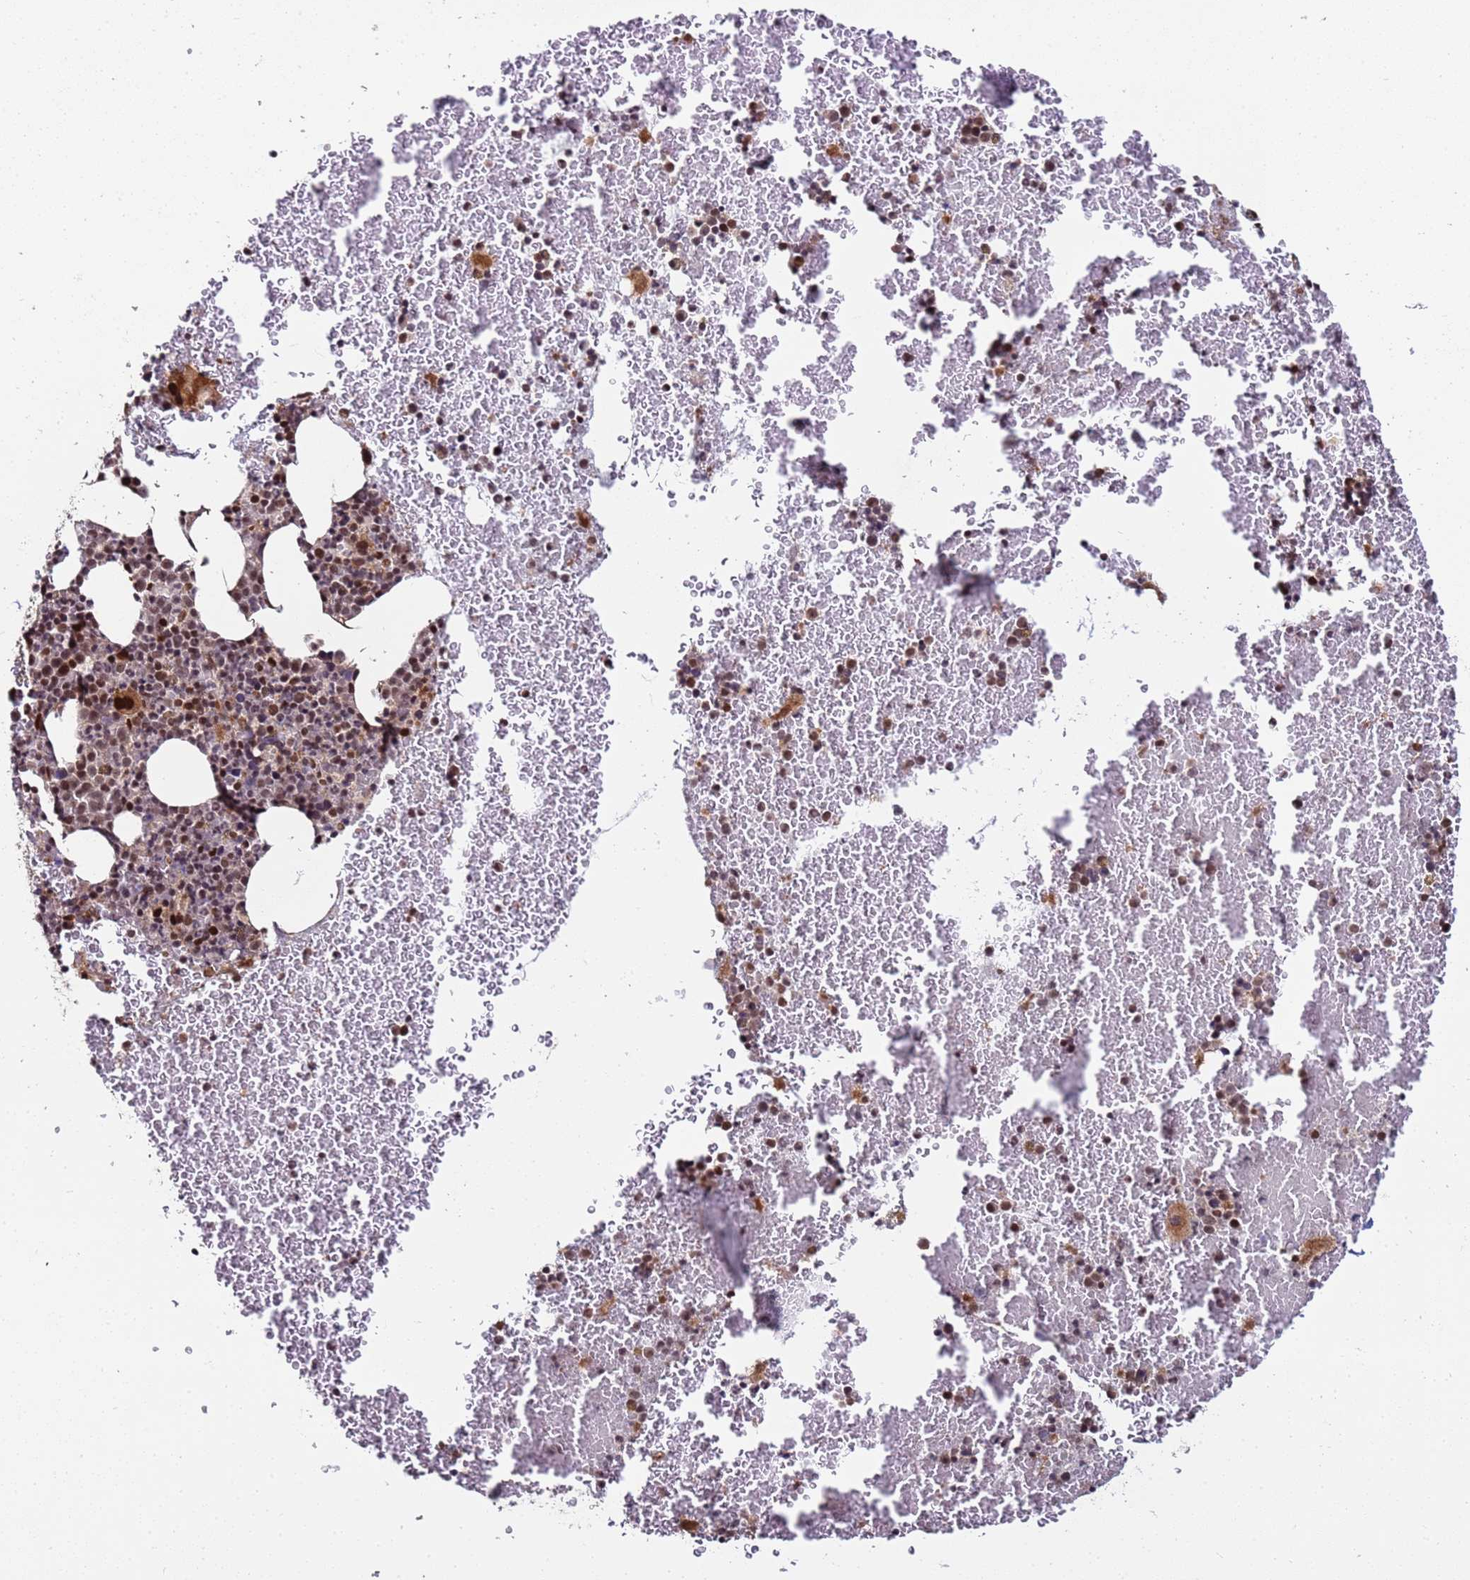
{"staining": {"intensity": "strong", "quantity": "25%-75%", "location": "nuclear"}, "tissue": "bone marrow", "cell_type": "Hematopoietic cells", "image_type": "normal", "snomed": [{"axis": "morphology", "description": "Normal tissue, NOS"}, {"axis": "topography", "description": "Bone marrow"}], "caption": "Protein staining of normal bone marrow displays strong nuclear expression in about 25%-75% of hematopoietic cells. The staining was performed using DAB, with brown indicating positive protein expression. Nuclei are stained blue with hematoxylin.", "gene": "PPM1H", "patient": {"sex": "female", "age": 48}}